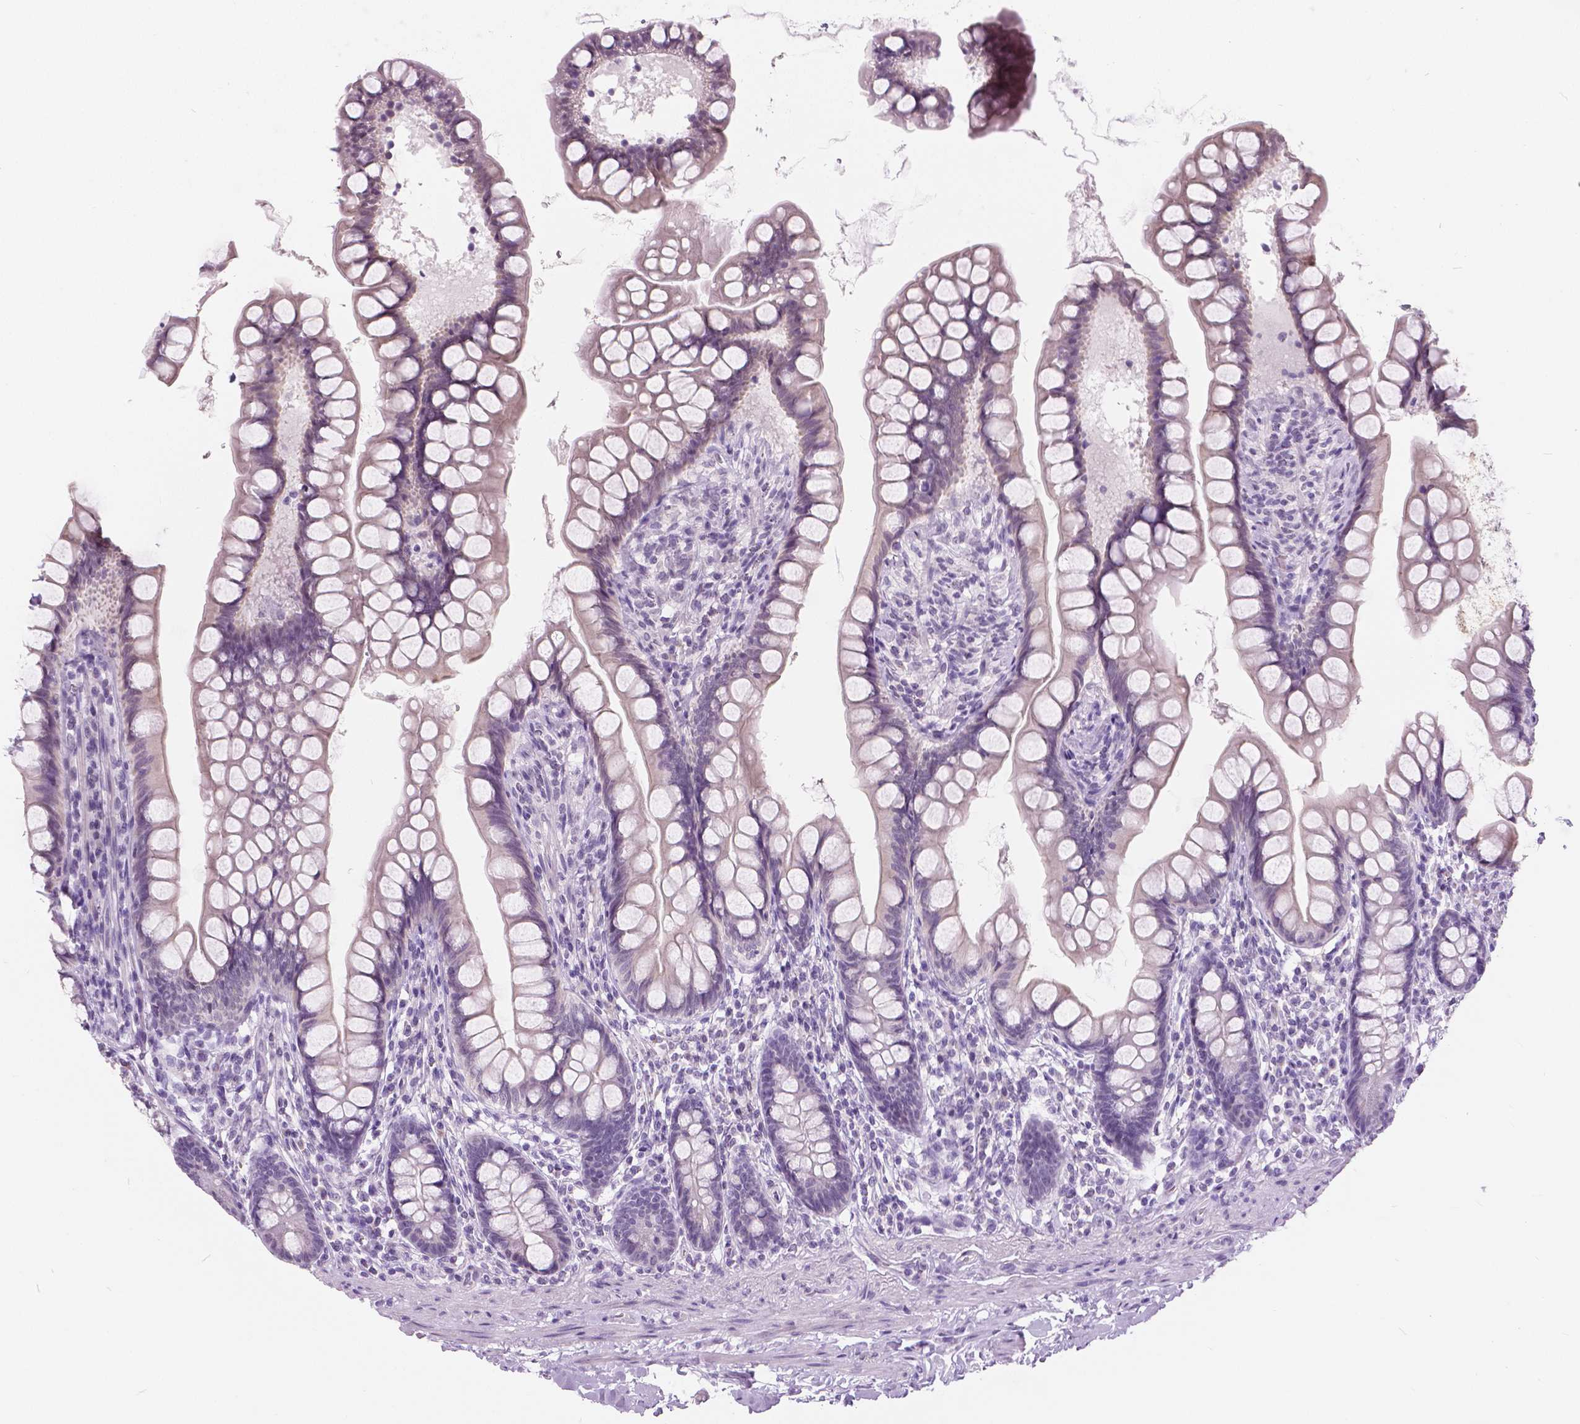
{"staining": {"intensity": "negative", "quantity": "none", "location": "none"}, "tissue": "small intestine", "cell_type": "Glandular cells", "image_type": "normal", "snomed": [{"axis": "morphology", "description": "Normal tissue, NOS"}, {"axis": "topography", "description": "Small intestine"}], "caption": "Glandular cells are negative for protein expression in unremarkable human small intestine. The staining is performed using DAB brown chromogen with nuclei counter-stained in using hematoxylin.", "gene": "MYOM1", "patient": {"sex": "male", "age": 70}}